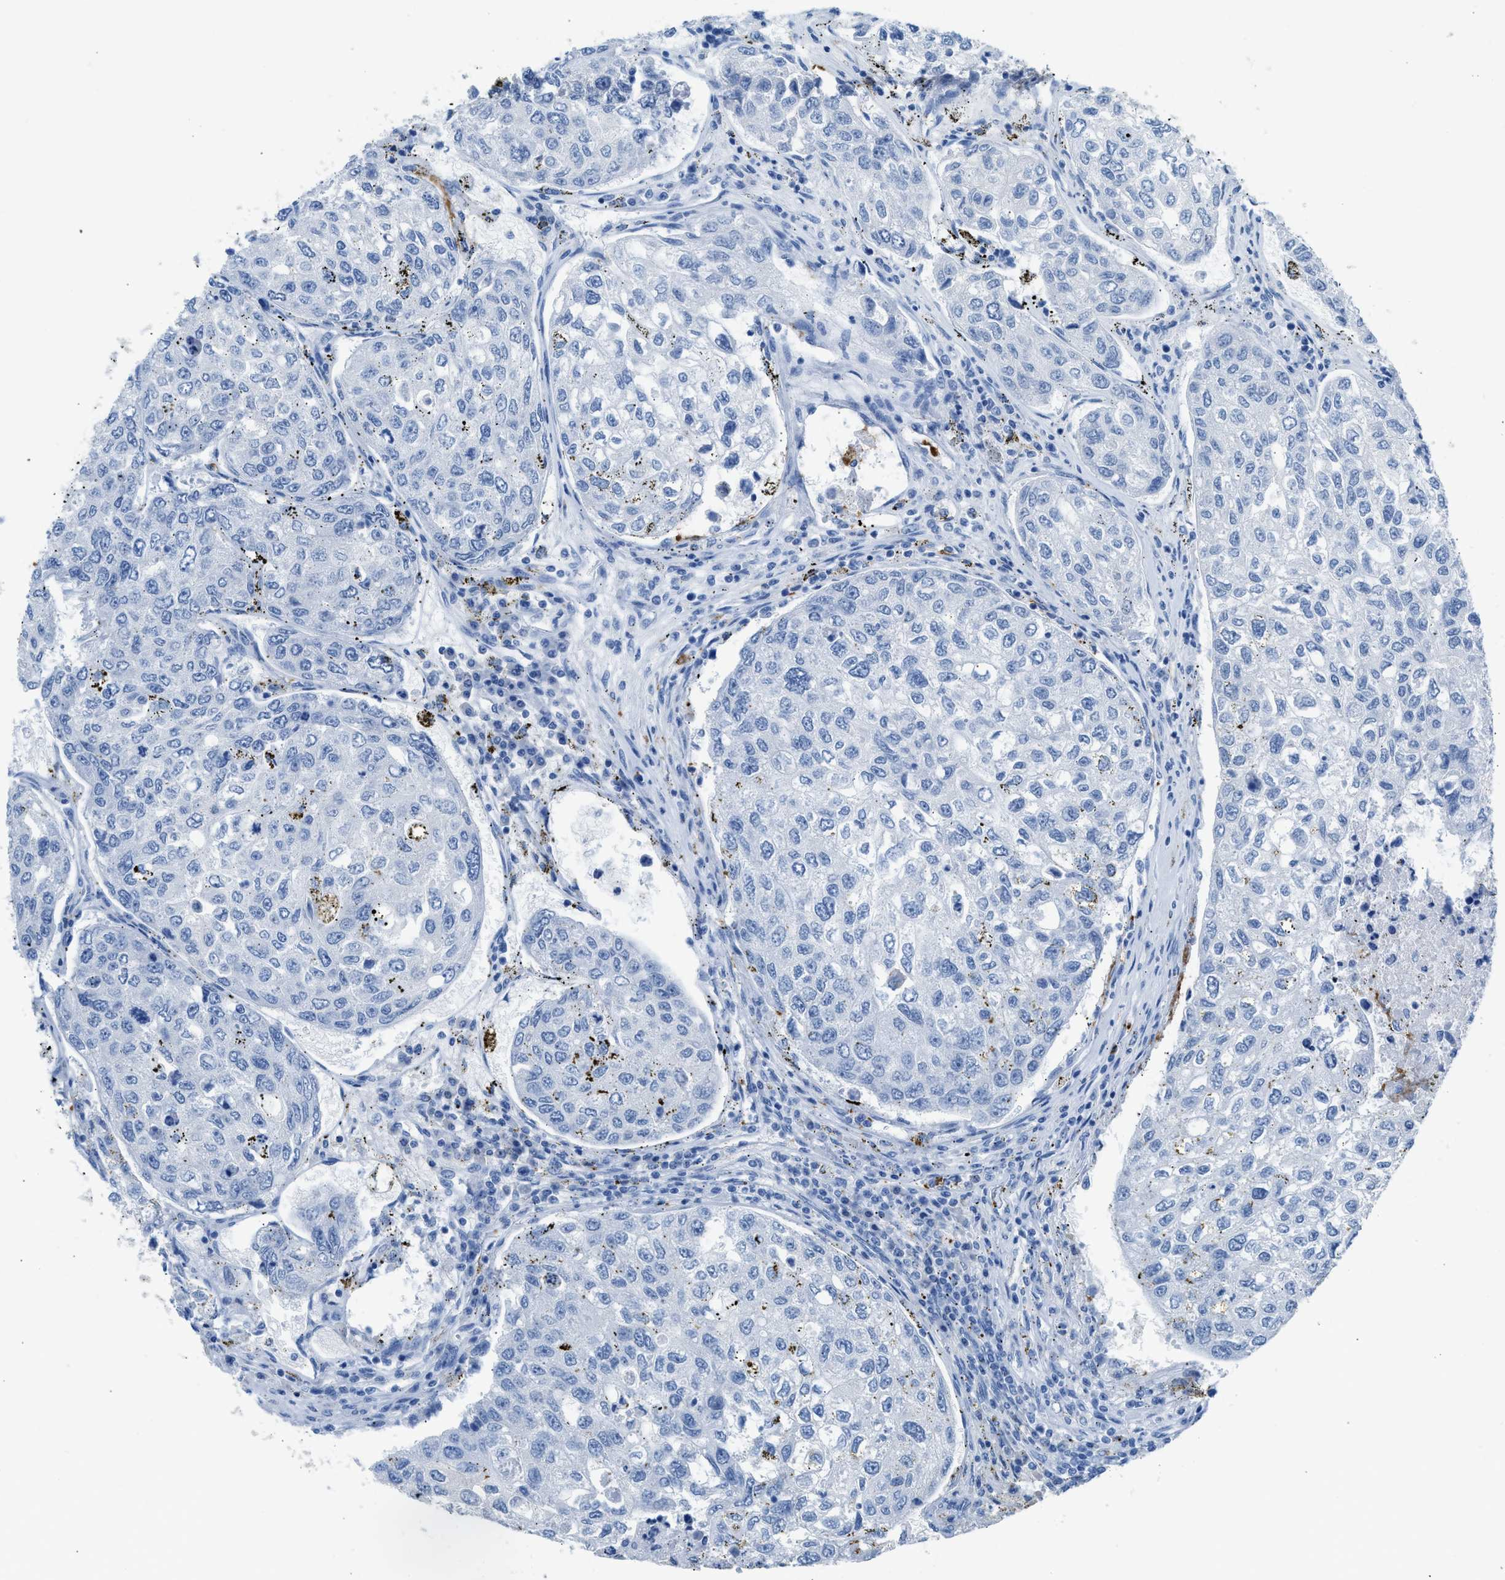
{"staining": {"intensity": "negative", "quantity": "none", "location": "none"}, "tissue": "urothelial cancer", "cell_type": "Tumor cells", "image_type": "cancer", "snomed": [{"axis": "morphology", "description": "Urothelial carcinoma, High grade"}, {"axis": "topography", "description": "Lymph node"}, {"axis": "topography", "description": "Urinary bladder"}], "caption": "There is no significant staining in tumor cells of high-grade urothelial carcinoma. (DAB immunohistochemistry with hematoxylin counter stain).", "gene": "FAIM2", "patient": {"sex": "male", "age": 51}}